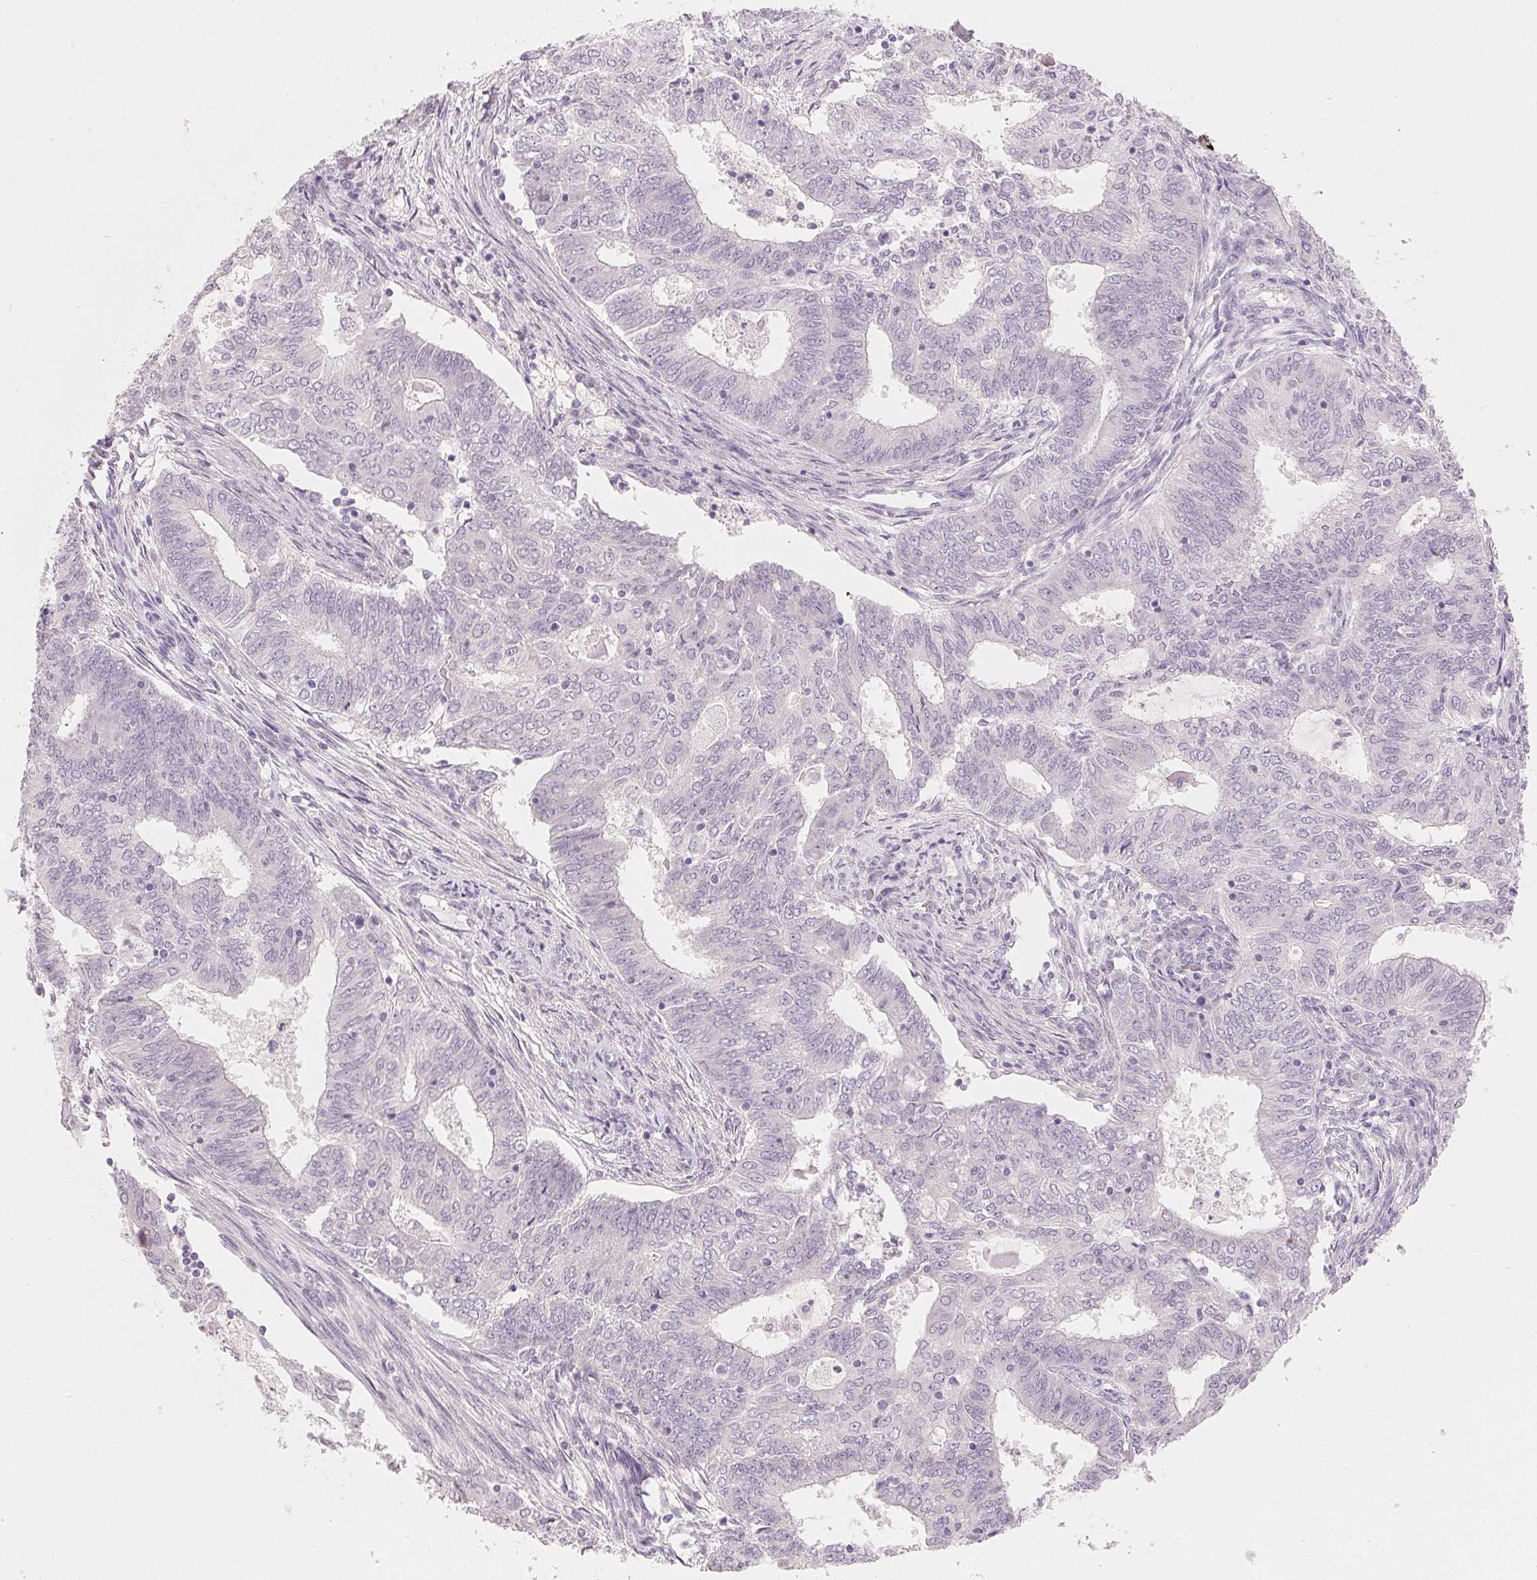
{"staining": {"intensity": "negative", "quantity": "none", "location": "none"}, "tissue": "endometrial cancer", "cell_type": "Tumor cells", "image_type": "cancer", "snomed": [{"axis": "morphology", "description": "Adenocarcinoma, NOS"}, {"axis": "topography", "description": "Endometrium"}], "caption": "High power microscopy image of an IHC micrograph of endometrial cancer (adenocarcinoma), revealing no significant positivity in tumor cells.", "gene": "MYBL1", "patient": {"sex": "female", "age": 62}}